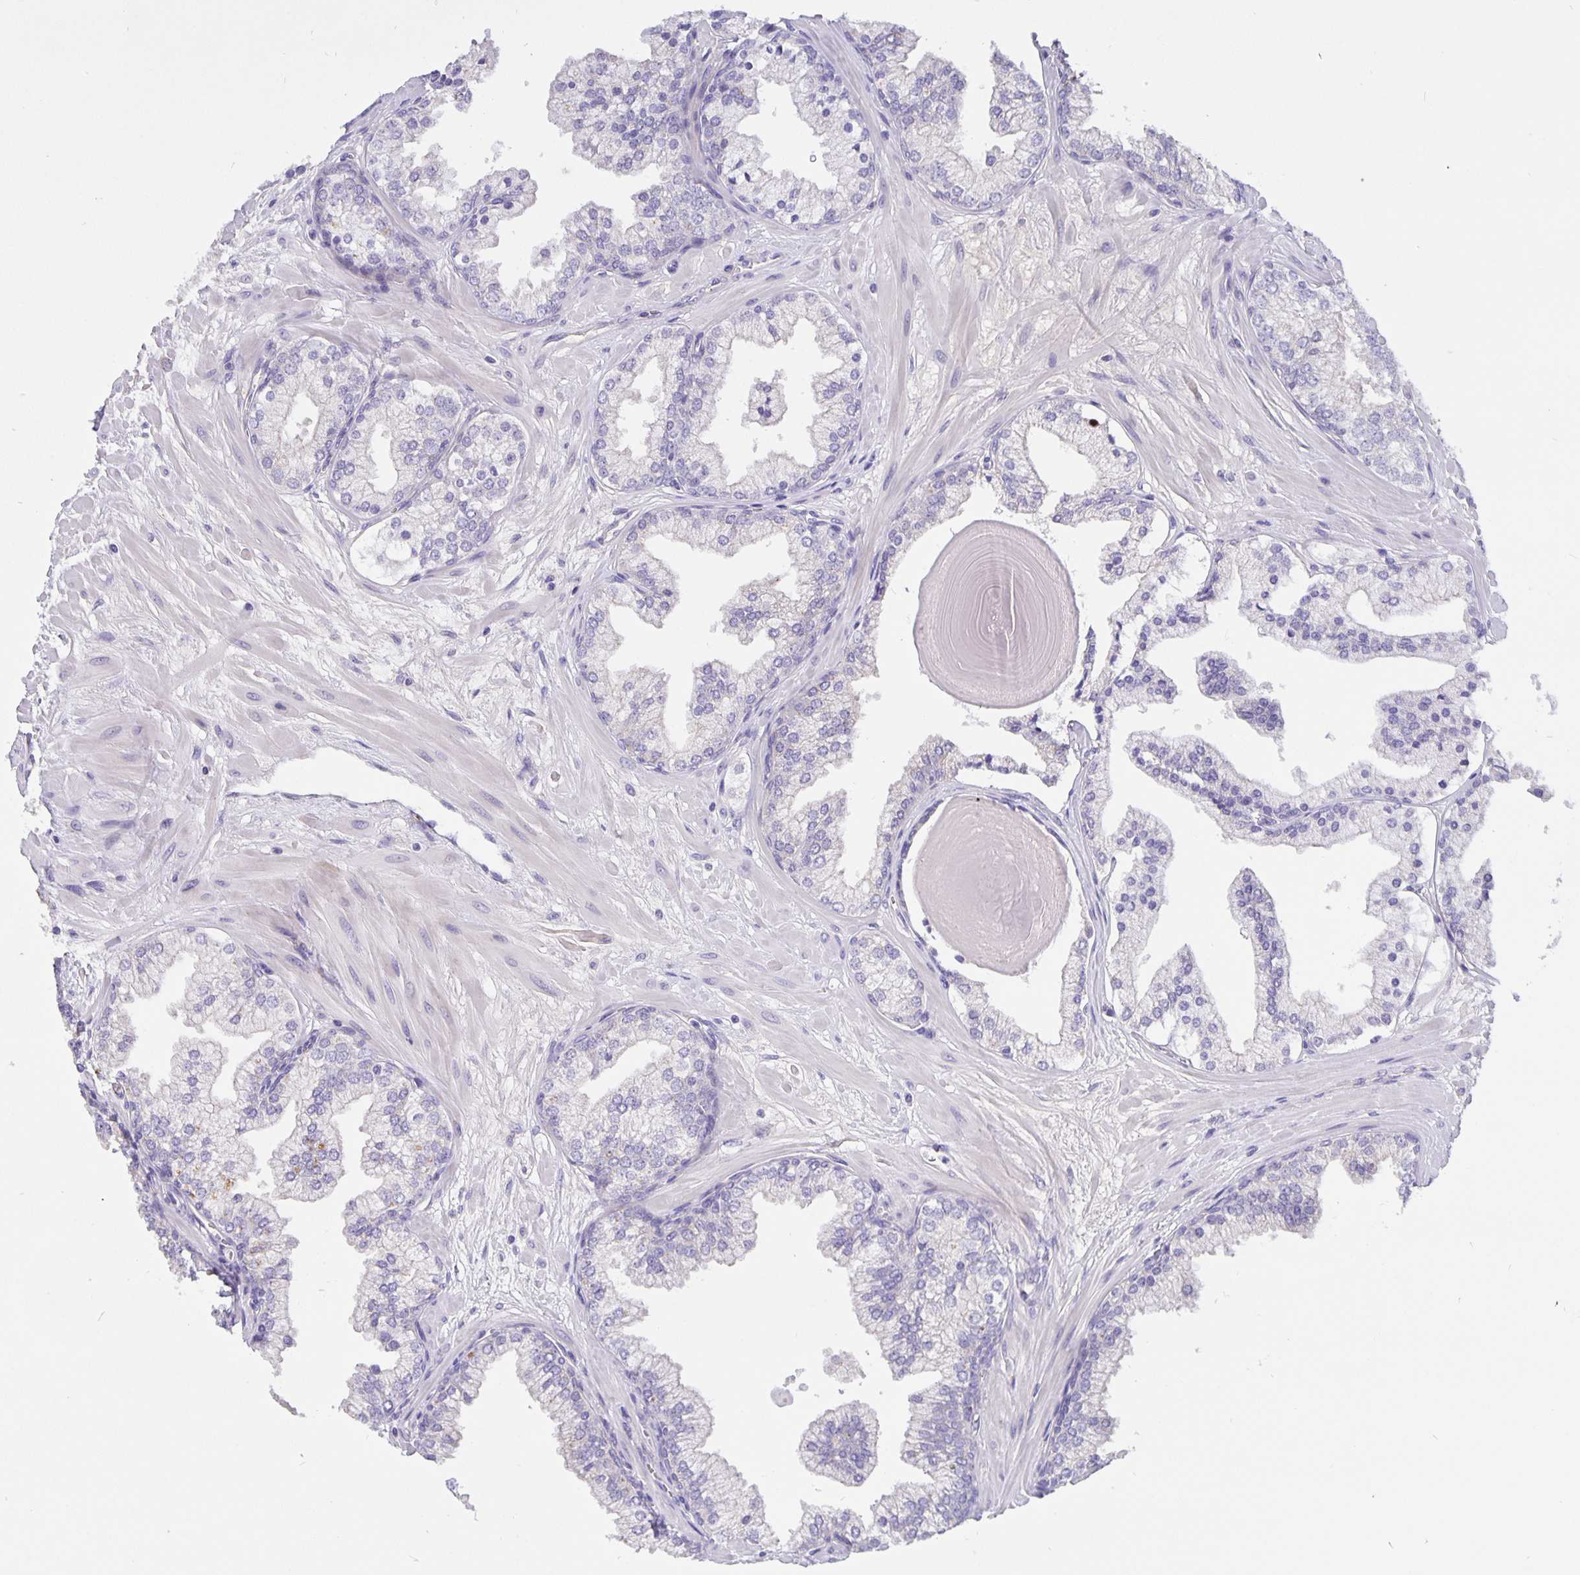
{"staining": {"intensity": "negative", "quantity": "none", "location": "none"}, "tissue": "prostate", "cell_type": "Glandular cells", "image_type": "normal", "snomed": [{"axis": "morphology", "description": "Normal tissue, NOS"}, {"axis": "topography", "description": "Prostate"}, {"axis": "topography", "description": "Peripheral nerve tissue"}], "caption": "A high-resolution photomicrograph shows IHC staining of normal prostate, which displays no significant positivity in glandular cells.", "gene": "EML6", "patient": {"sex": "male", "age": 61}}